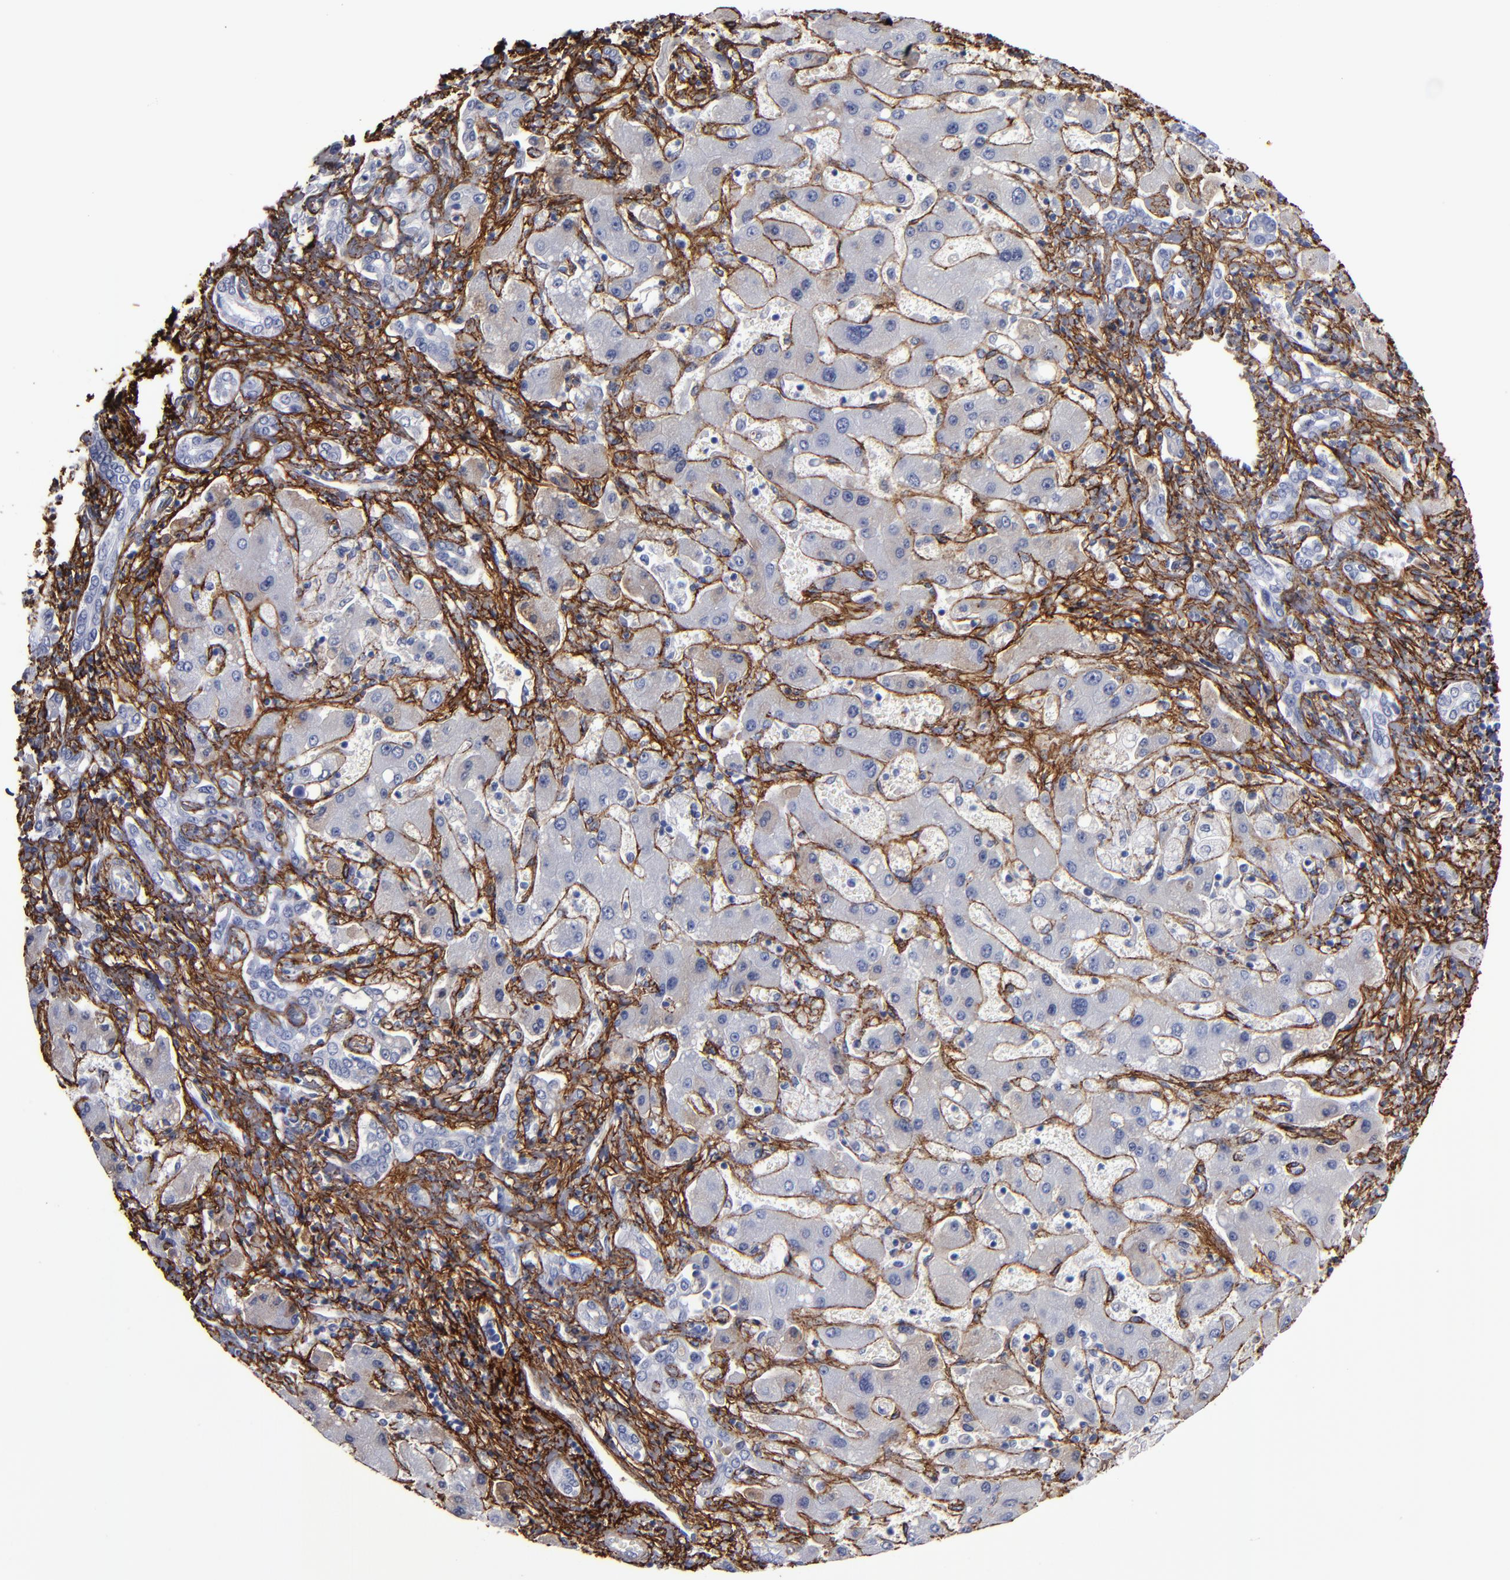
{"staining": {"intensity": "negative", "quantity": "none", "location": "none"}, "tissue": "liver cancer", "cell_type": "Tumor cells", "image_type": "cancer", "snomed": [{"axis": "morphology", "description": "Cholangiocarcinoma"}, {"axis": "topography", "description": "Liver"}], "caption": "Immunohistochemical staining of human liver cancer displays no significant staining in tumor cells.", "gene": "EMILIN1", "patient": {"sex": "male", "age": 50}}